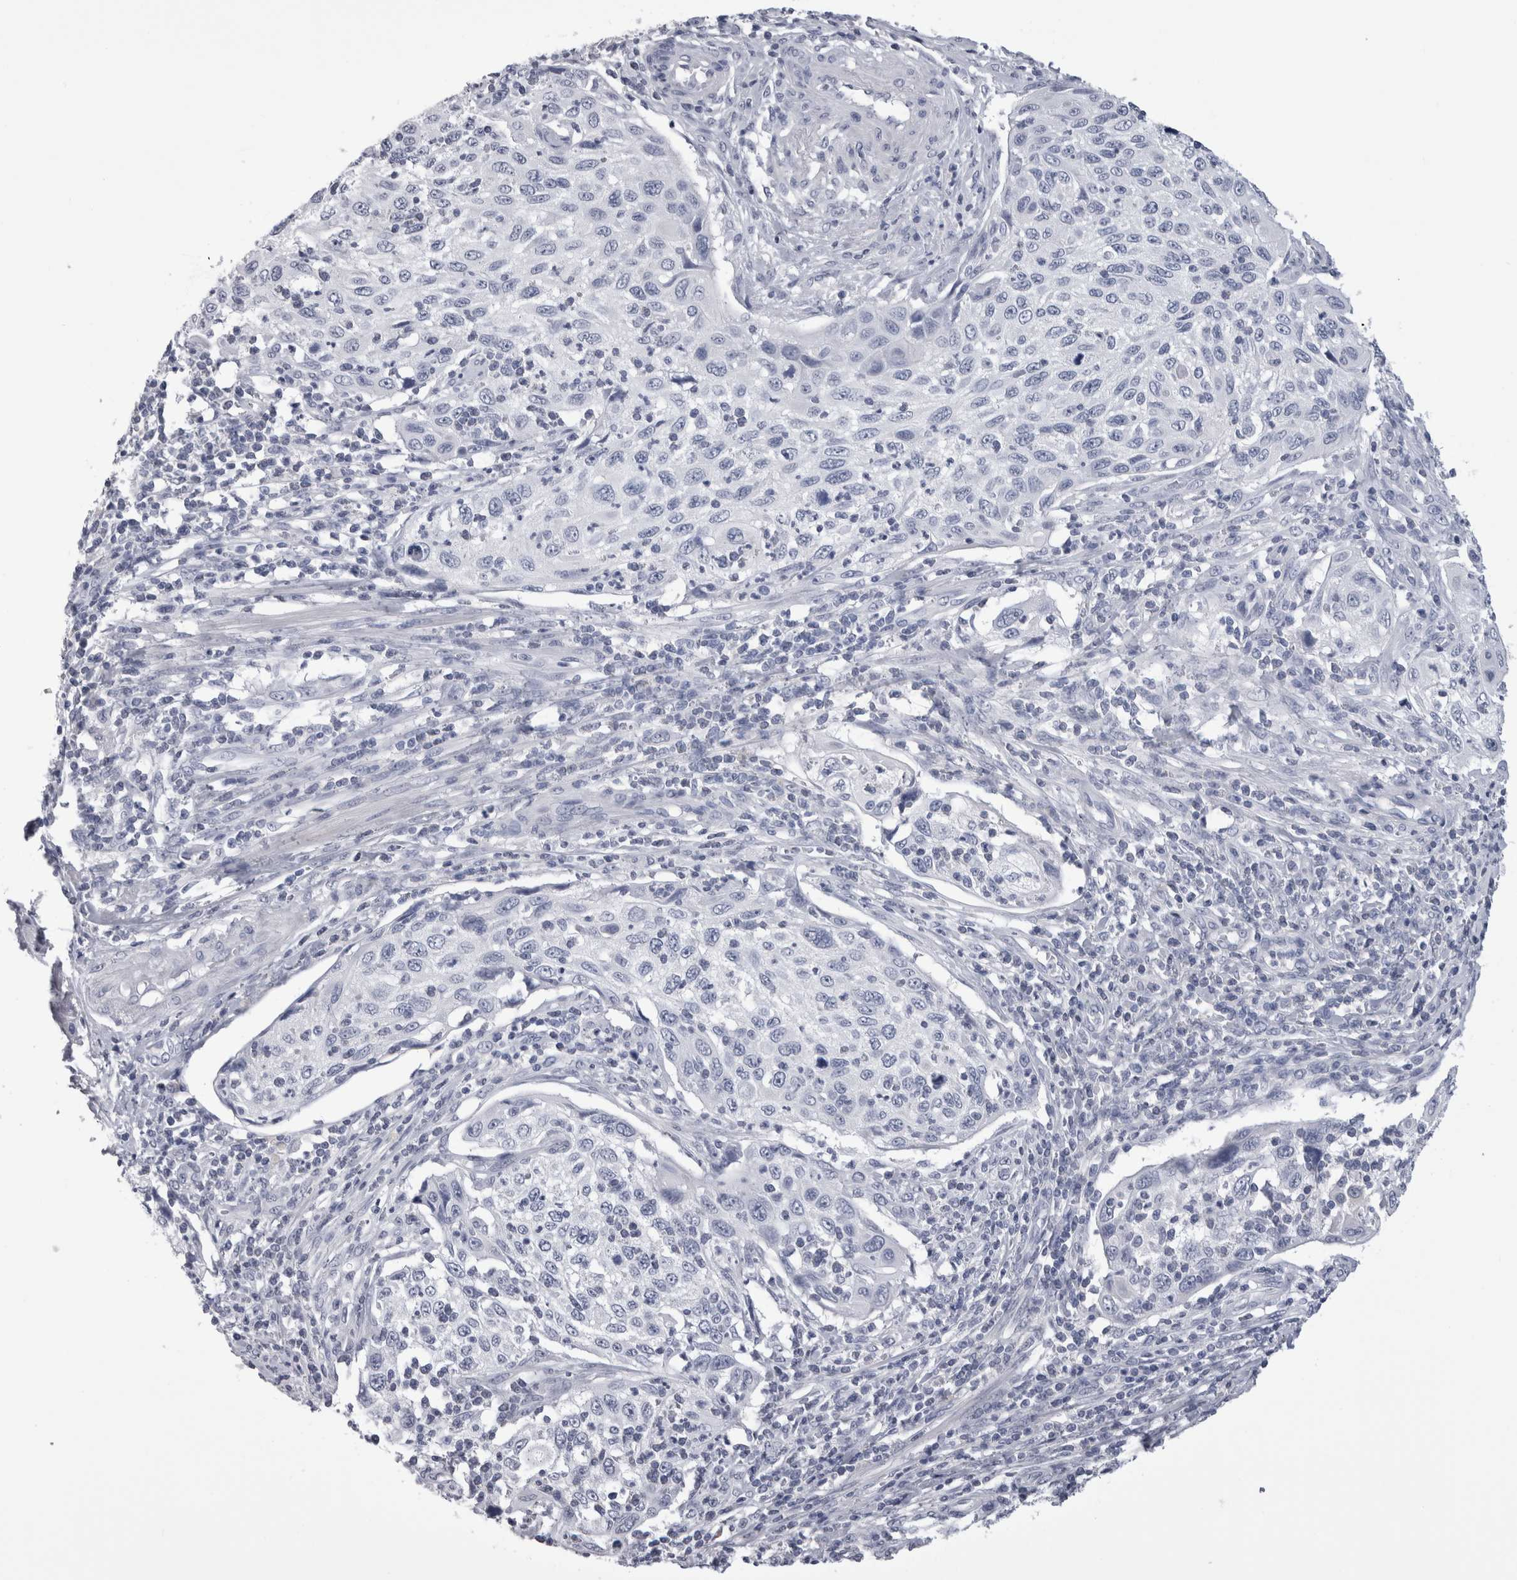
{"staining": {"intensity": "negative", "quantity": "none", "location": "none"}, "tissue": "cervical cancer", "cell_type": "Tumor cells", "image_type": "cancer", "snomed": [{"axis": "morphology", "description": "Squamous cell carcinoma, NOS"}, {"axis": "topography", "description": "Cervix"}], "caption": "Immunohistochemistry histopathology image of neoplastic tissue: human cervical cancer (squamous cell carcinoma) stained with DAB (3,3'-diaminobenzidine) demonstrates no significant protein staining in tumor cells.", "gene": "AFMID", "patient": {"sex": "female", "age": 70}}